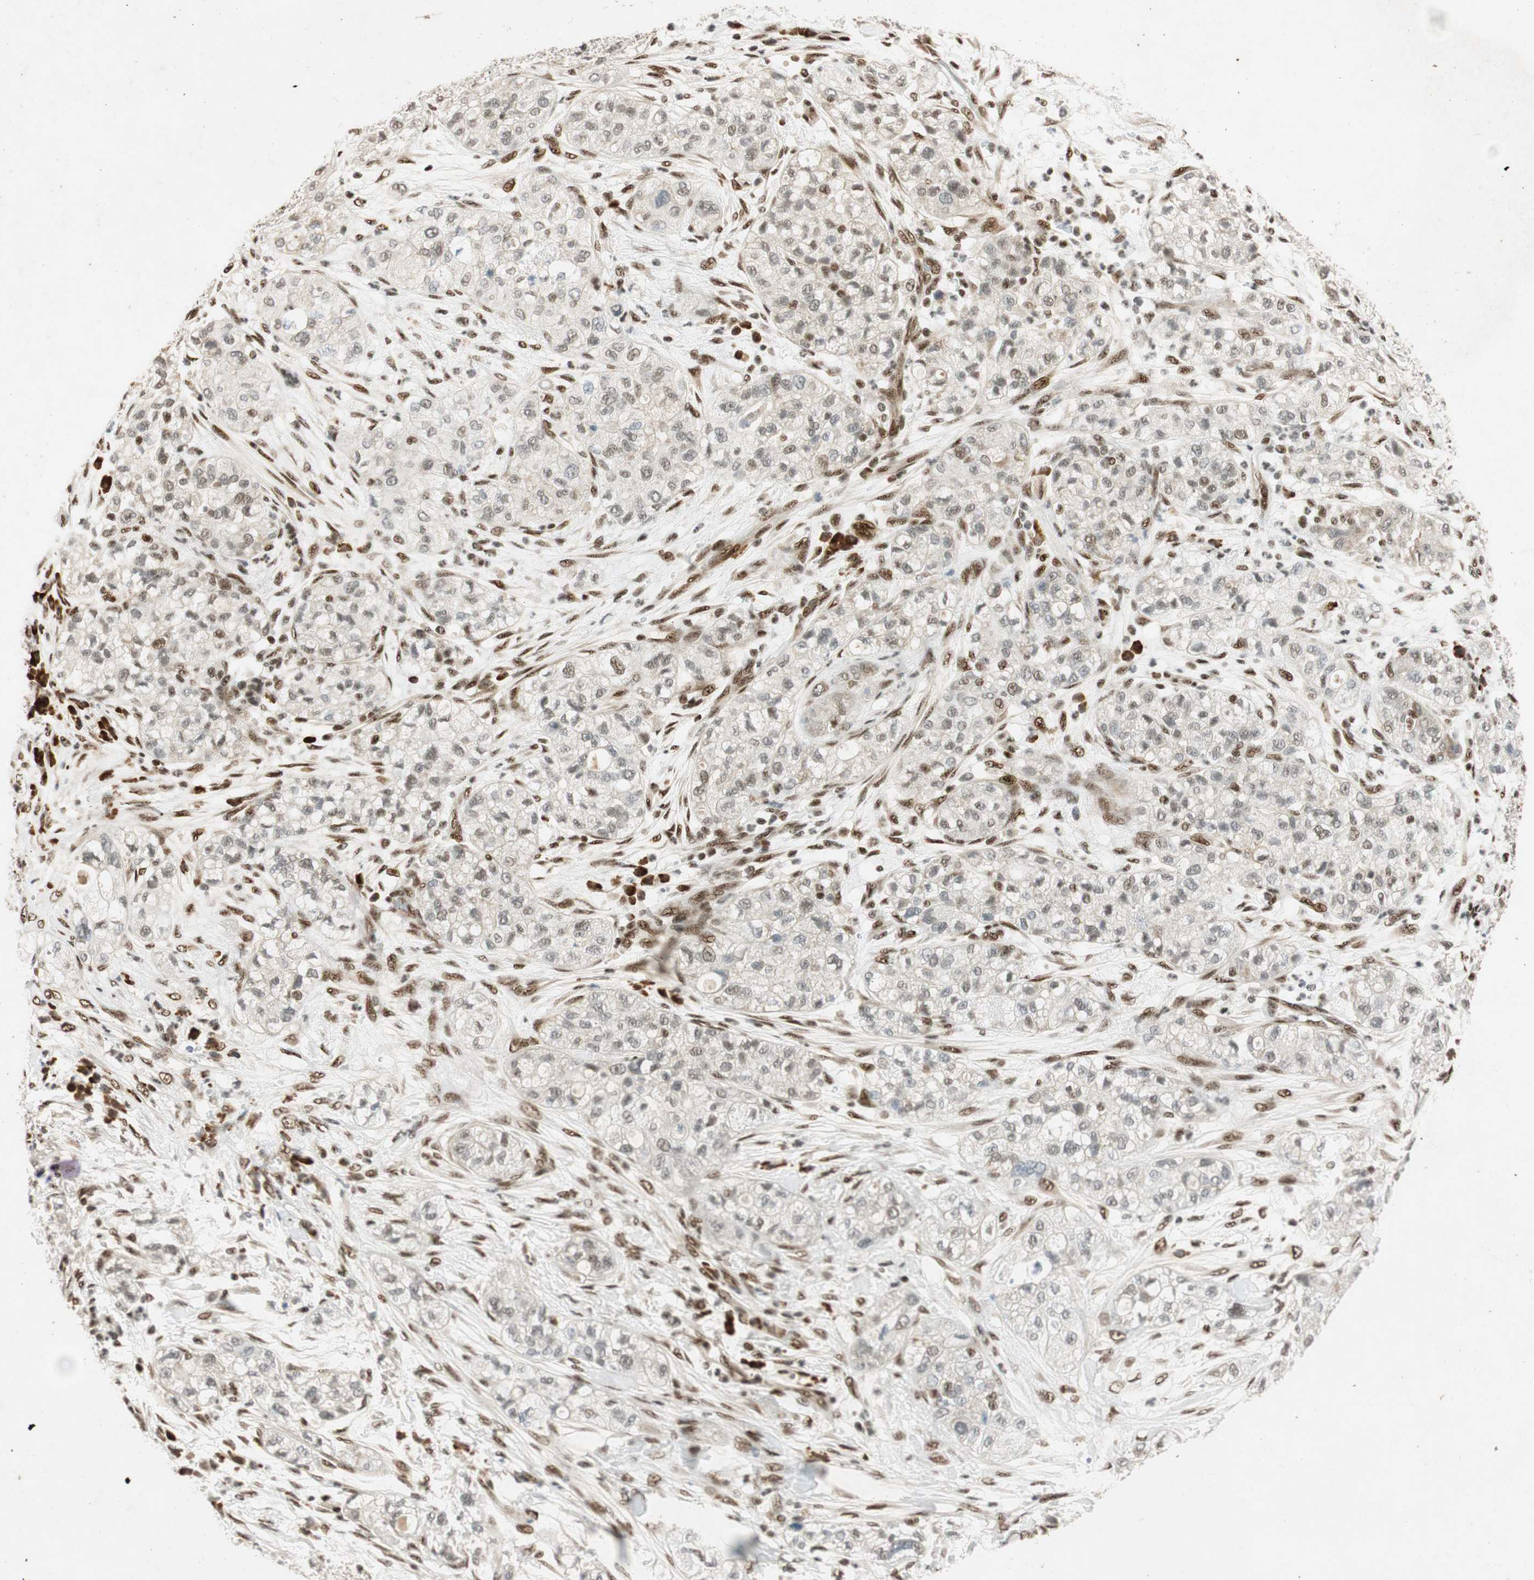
{"staining": {"intensity": "negative", "quantity": "none", "location": "none"}, "tissue": "pancreatic cancer", "cell_type": "Tumor cells", "image_type": "cancer", "snomed": [{"axis": "morphology", "description": "Adenocarcinoma, NOS"}, {"axis": "topography", "description": "Pancreas"}], "caption": "High power microscopy photomicrograph of an IHC micrograph of adenocarcinoma (pancreatic), revealing no significant expression in tumor cells. Nuclei are stained in blue.", "gene": "NCBP3", "patient": {"sex": "female", "age": 78}}